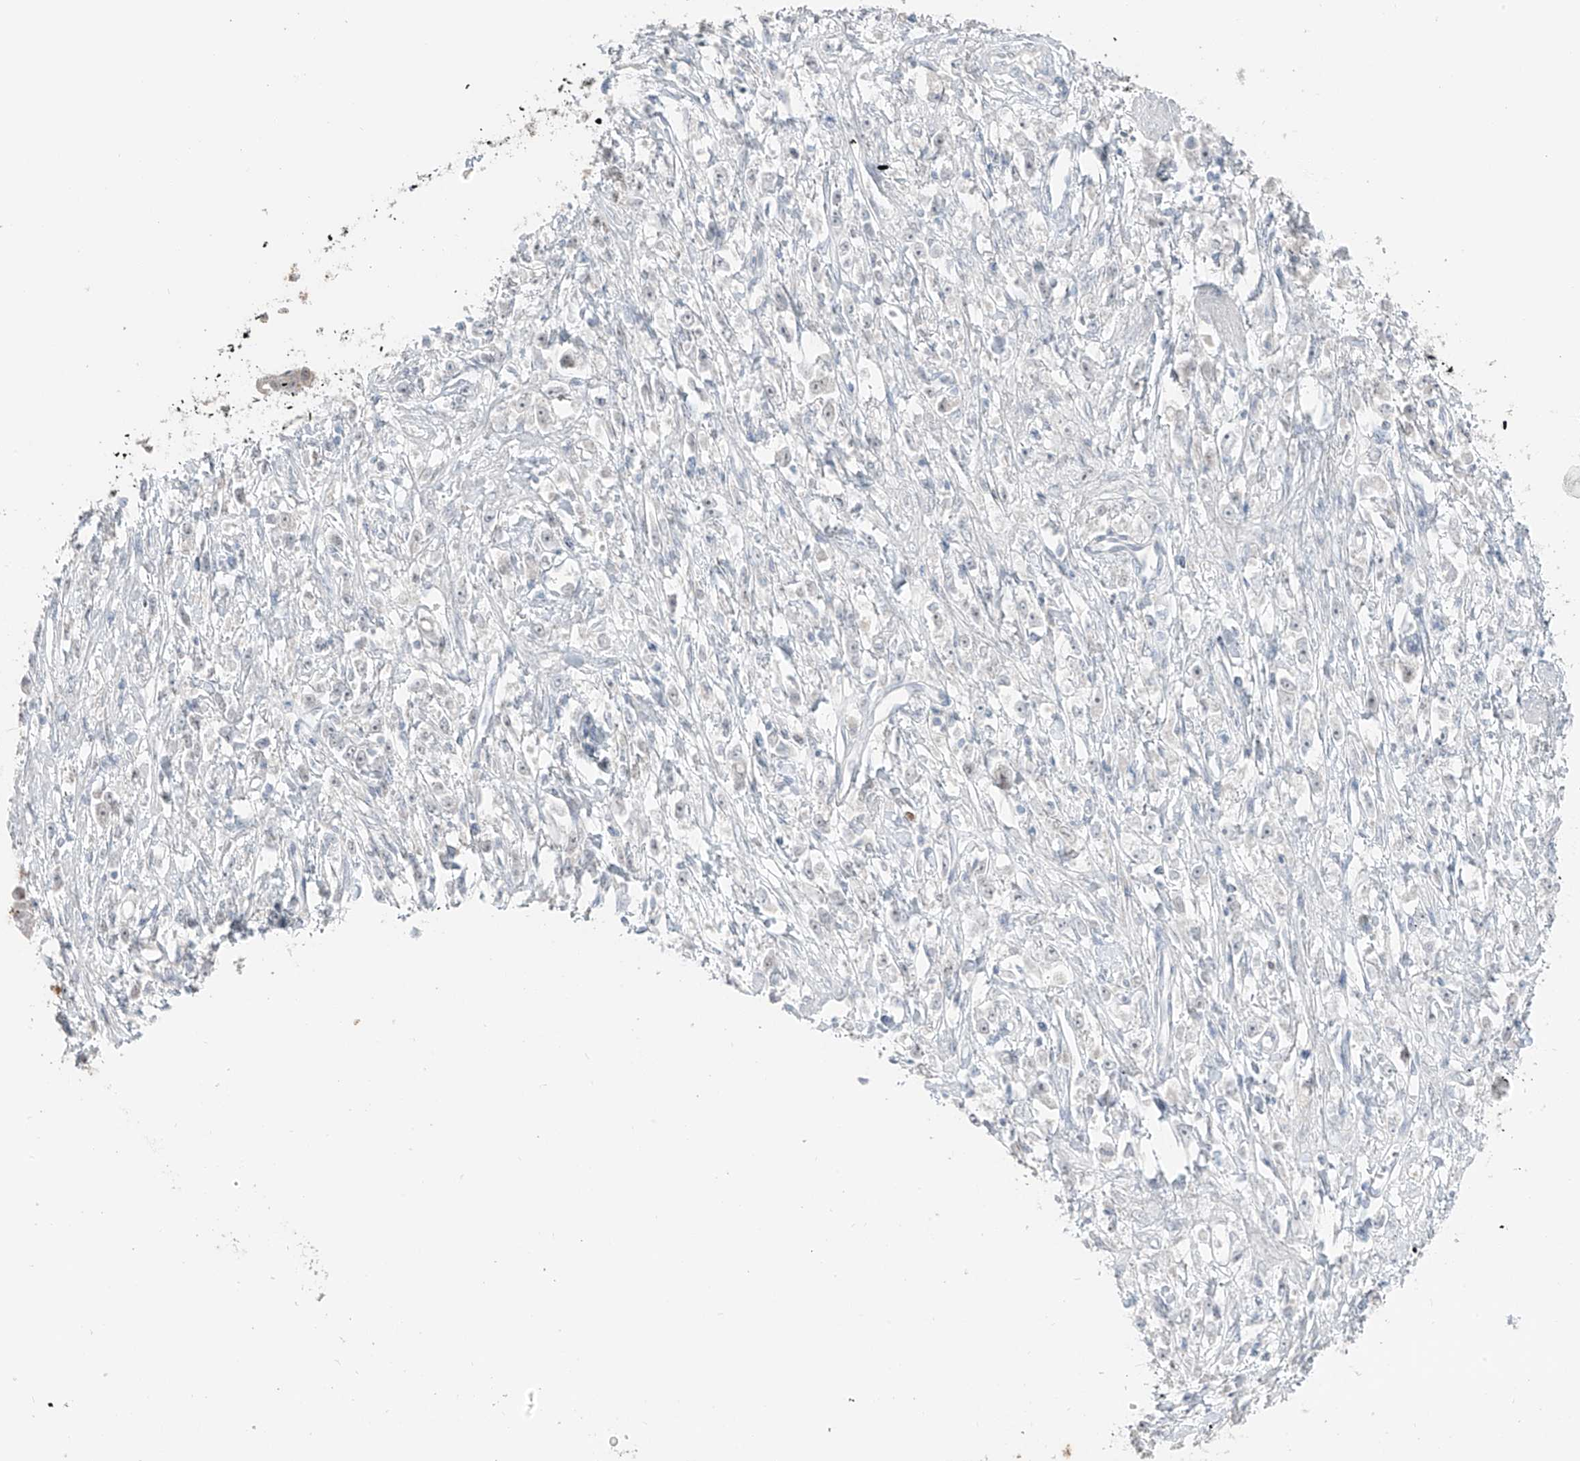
{"staining": {"intensity": "negative", "quantity": "none", "location": "none"}, "tissue": "stomach cancer", "cell_type": "Tumor cells", "image_type": "cancer", "snomed": [{"axis": "morphology", "description": "Adenocarcinoma, NOS"}, {"axis": "topography", "description": "Stomach"}], "caption": "Immunohistochemistry (IHC) micrograph of neoplastic tissue: human stomach cancer stained with DAB (3,3'-diaminobenzidine) displays no significant protein expression in tumor cells.", "gene": "PRDM6", "patient": {"sex": "female", "age": 59}}